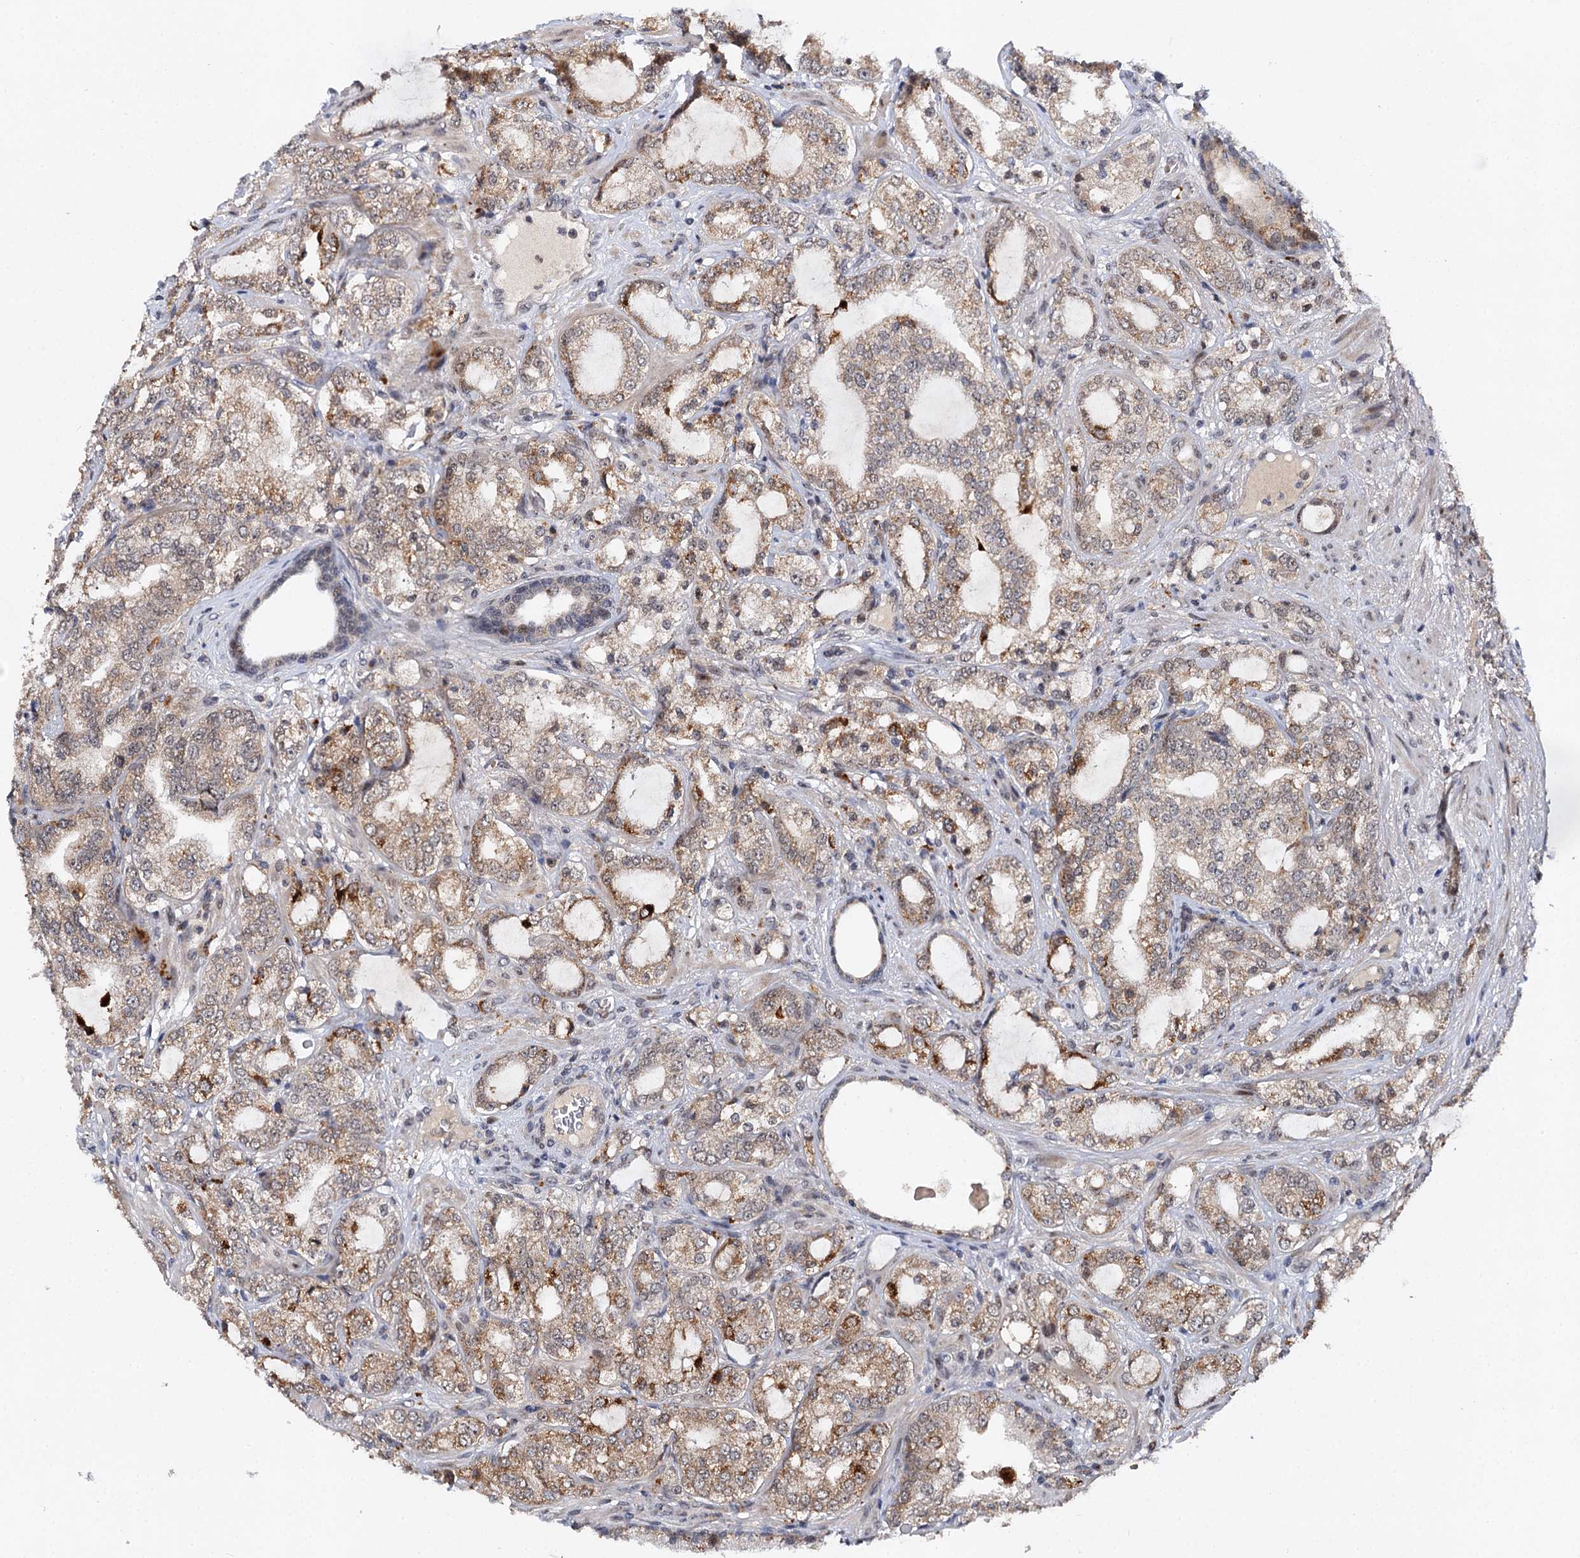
{"staining": {"intensity": "moderate", "quantity": "<25%", "location": "cytoplasmic/membranous"}, "tissue": "prostate cancer", "cell_type": "Tumor cells", "image_type": "cancer", "snomed": [{"axis": "morphology", "description": "Adenocarcinoma, High grade"}, {"axis": "topography", "description": "Prostate"}], "caption": "There is low levels of moderate cytoplasmic/membranous staining in tumor cells of prostate cancer (high-grade adenocarcinoma), as demonstrated by immunohistochemical staining (brown color).", "gene": "BUD13", "patient": {"sex": "male", "age": 64}}